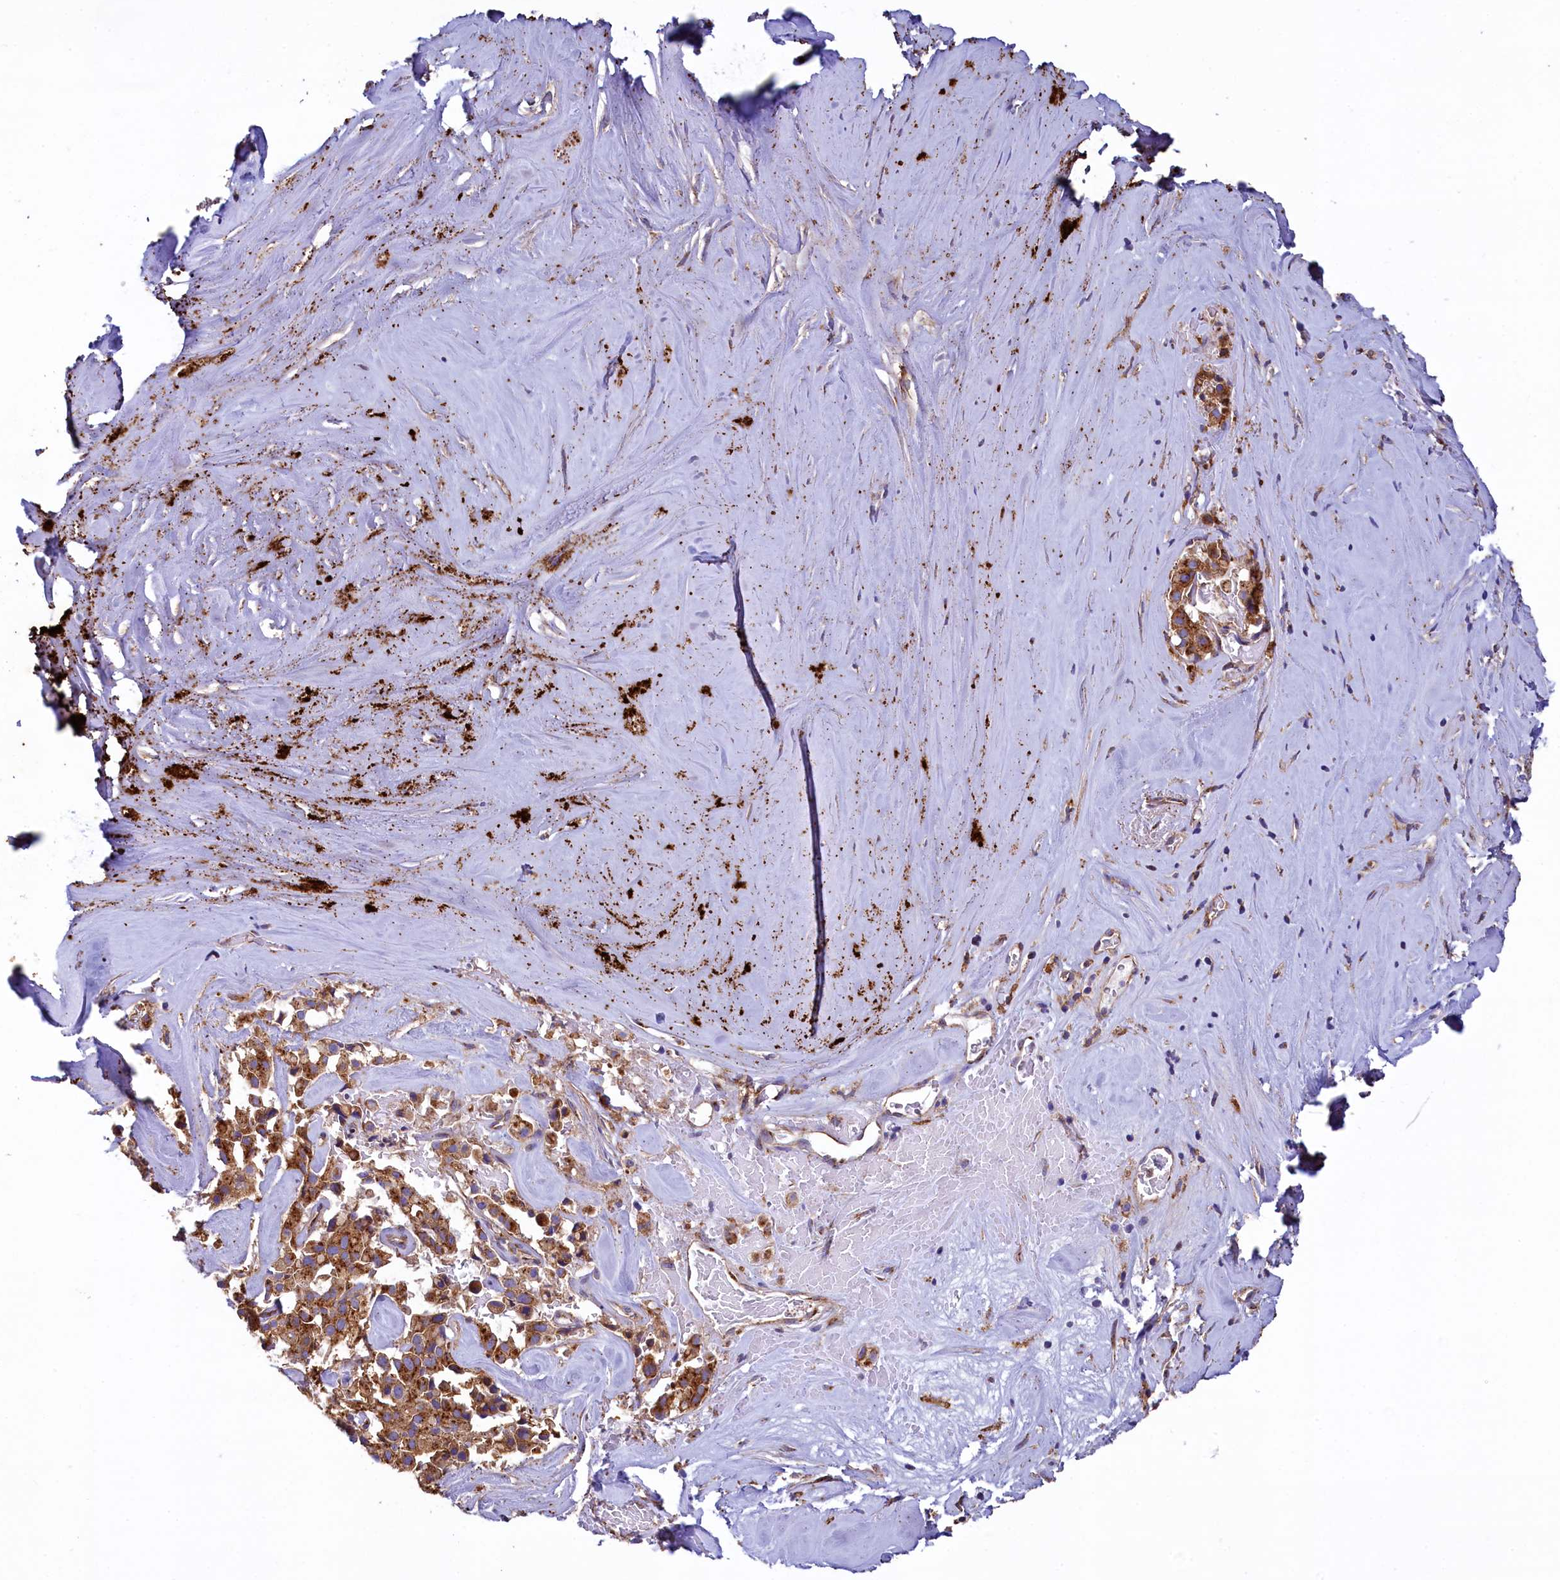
{"staining": {"intensity": "strong", "quantity": ">75%", "location": "cytoplasmic/membranous"}, "tissue": "pancreatic cancer", "cell_type": "Tumor cells", "image_type": "cancer", "snomed": [{"axis": "morphology", "description": "Adenocarcinoma, NOS"}, {"axis": "topography", "description": "Pancreas"}], "caption": "Pancreatic cancer (adenocarcinoma) stained with a protein marker demonstrates strong staining in tumor cells.", "gene": "GPR21", "patient": {"sex": "male", "age": 65}}